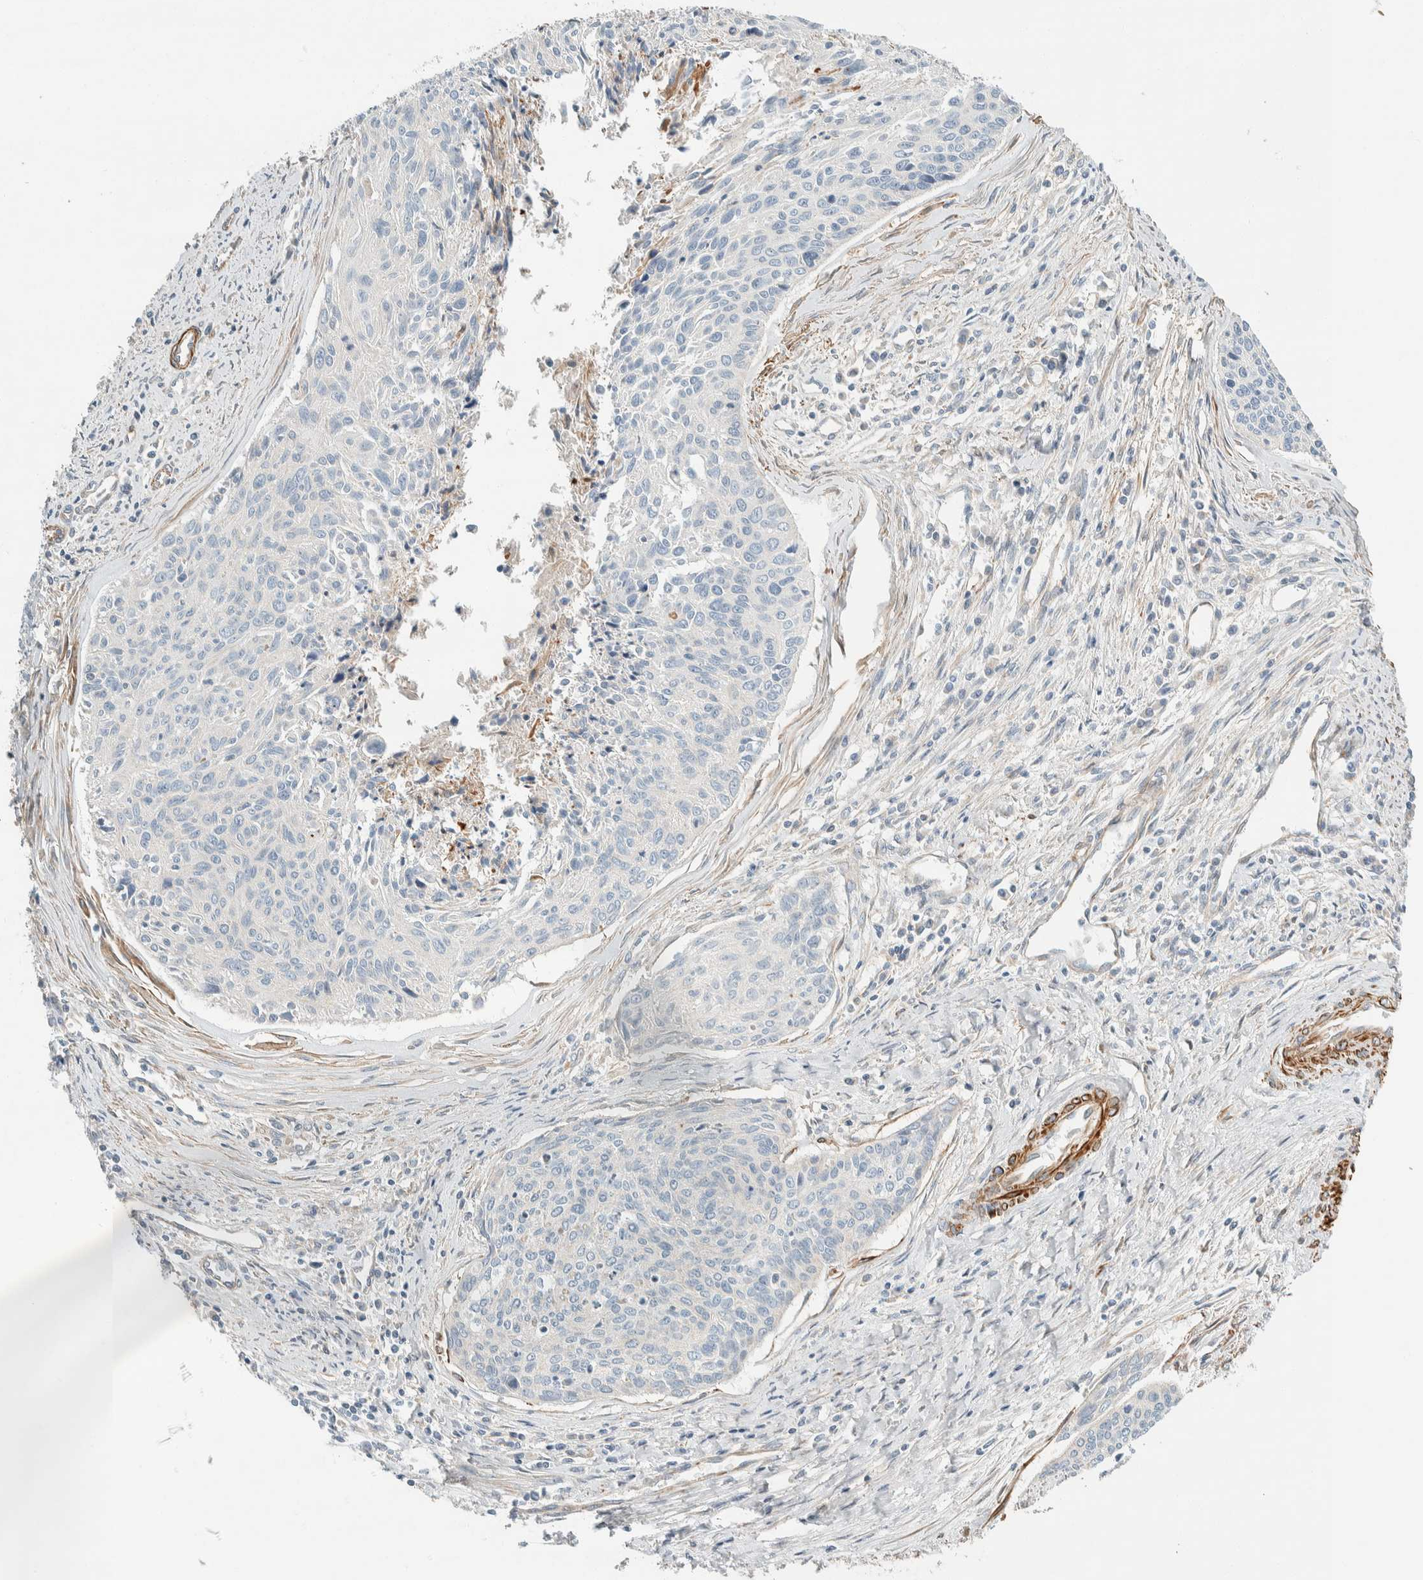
{"staining": {"intensity": "negative", "quantity": "none", "location": "none"}, "tissue": "cervical cancer", "cell_type": "Tumor cells", "image_type": "cancer", "snomed": [{"axis": "morphology", "description": "Squamous cell carcinoma, NOS"}, {"axis": "topography", "description": "Cervix"}], "caption": "High power microscopy photomicrograph of an immunohistochemistry image of cervical cancer (squamous cell carcinoma), revealing no significant positivity in tumor cells.", "gene": "CDR2", "patient": {"sex": "female", "age": 55}}